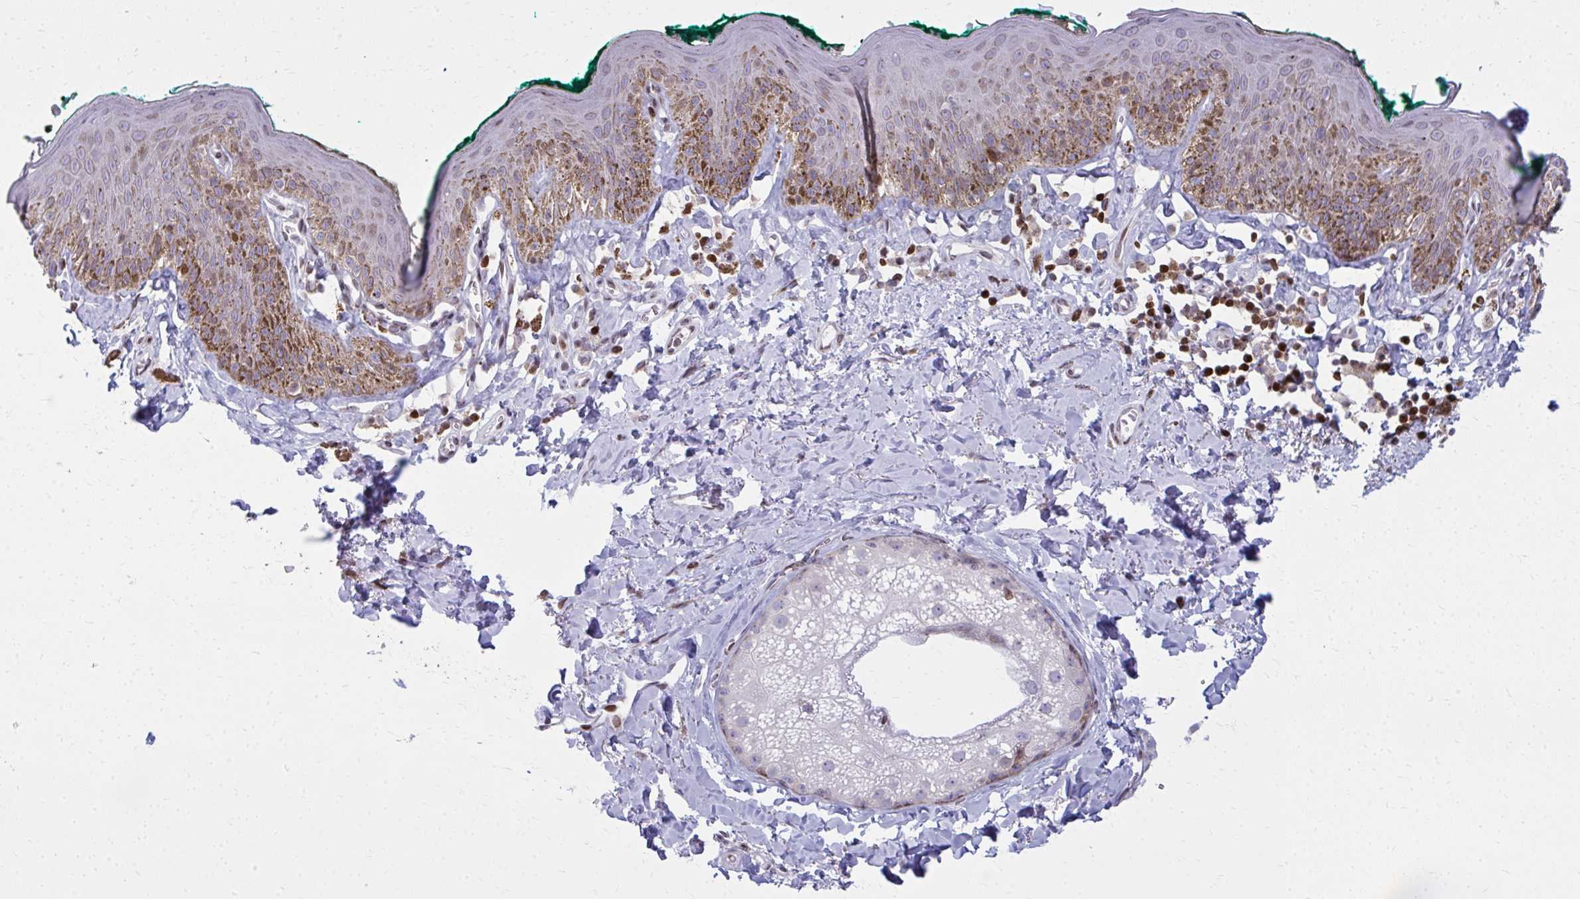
{"staining": {"intensity": "moderate", "quantity": "<25%", "location": "cytoplasmic/membranous,nuclear"}, "tissue": "skin", "cell_type": "Epidermal cells", "image_type": "normal", "snomed": [{"axis": "morphology", "description": "Normal tissue, NOS"}, {"axis": "topography", "description": "Vulva"}, {"axis": "topography", "description": "Peripheral nerve tissue"}], "caption": "Immunohistochemistry of normal skin displays low levels of moderate cytoplasmic/membranous,nuclear staining in about <25% of epidermal cells. (DAB (3,3'-diaminobenzidine) = brown stain, brightfield microscopy at high magnification).", "gene": "AP5M1", "patient": {"sex": "female", "age": 66}}